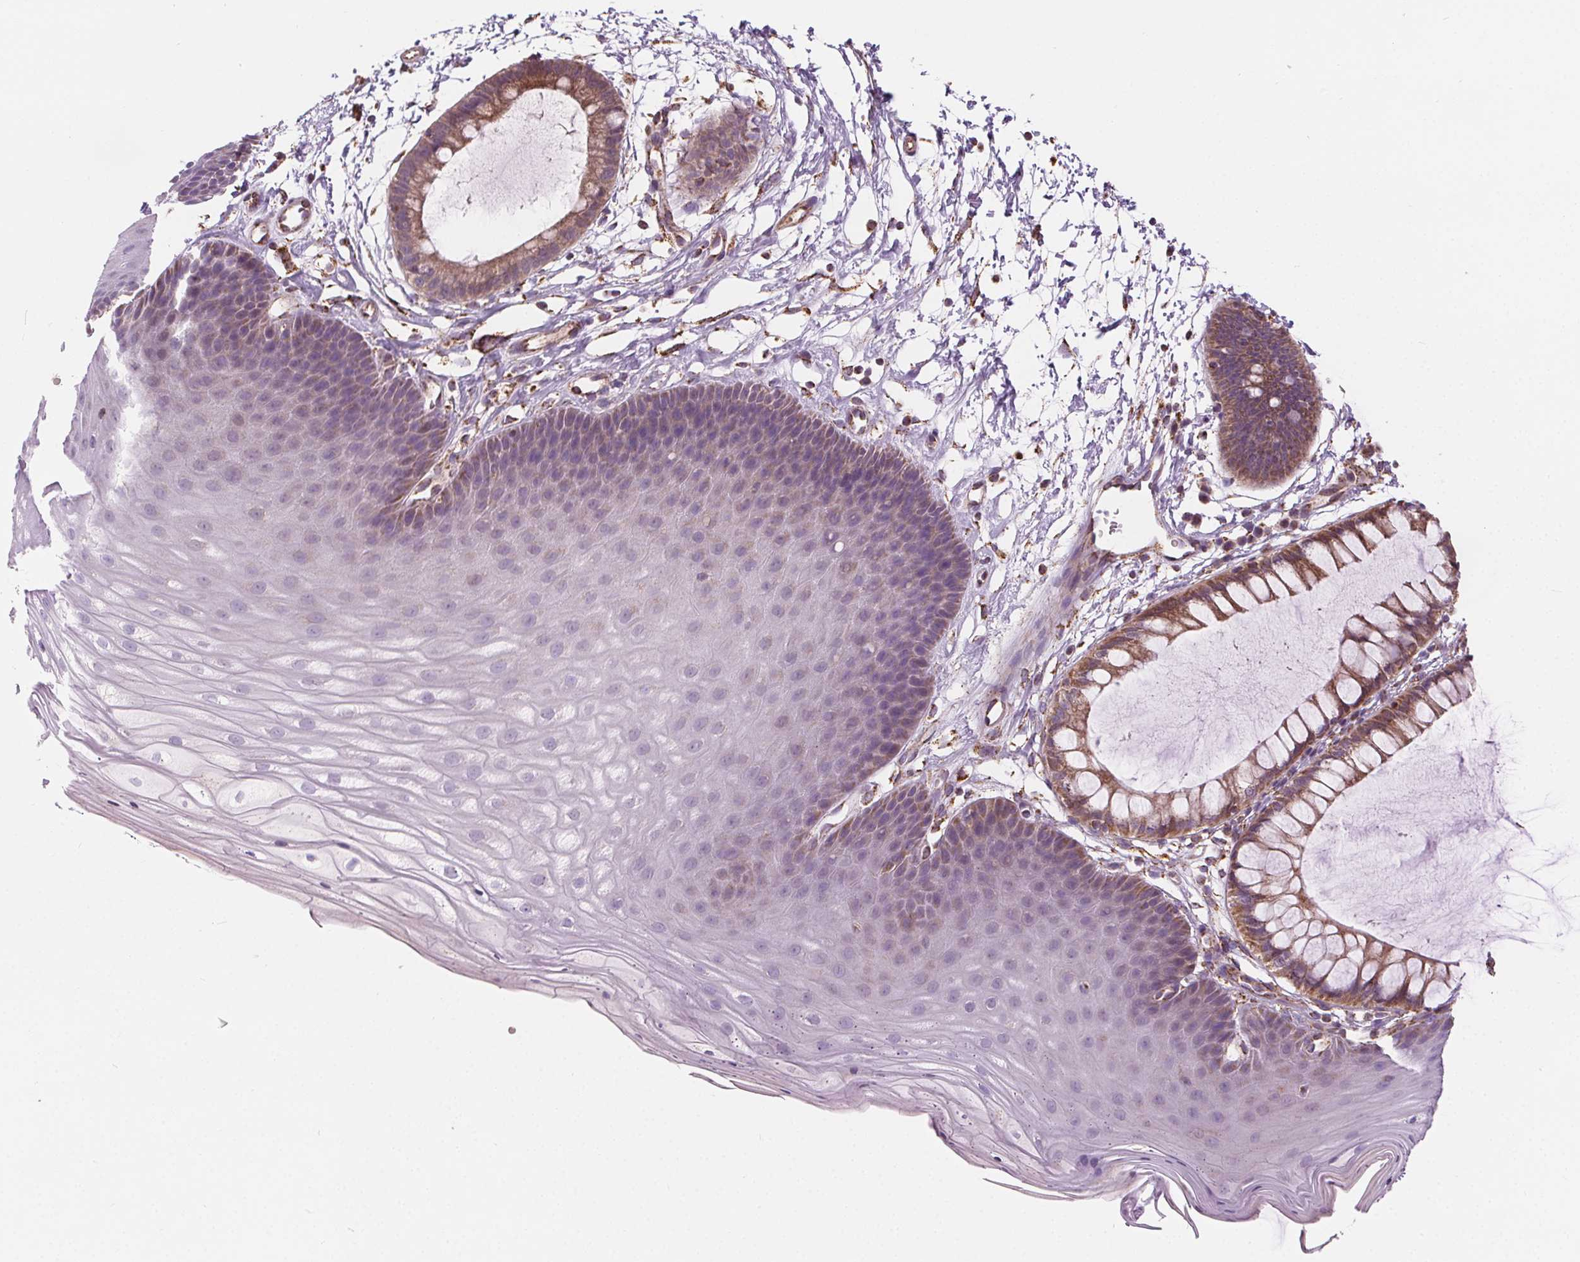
{"staining": {"intensity": "moderate", "quantity": "<25%", "location": "cytoplasmic/membranous"}, "tissue": "skin", "cell_type": "Epidermal cells", "image_type": "normal", "snomed": [{"axis": "morphology", "description": "Normal tissue, NOS"}, {"axis": "topography", "description": "Anal"}], "caption": "The immunohistochemical stain shows moderate cytoplasmic/membranous staining in epidermal cells of normal skin.", "gene": "GOLT1B", "patient": {"sex": "male", "age": 53}}